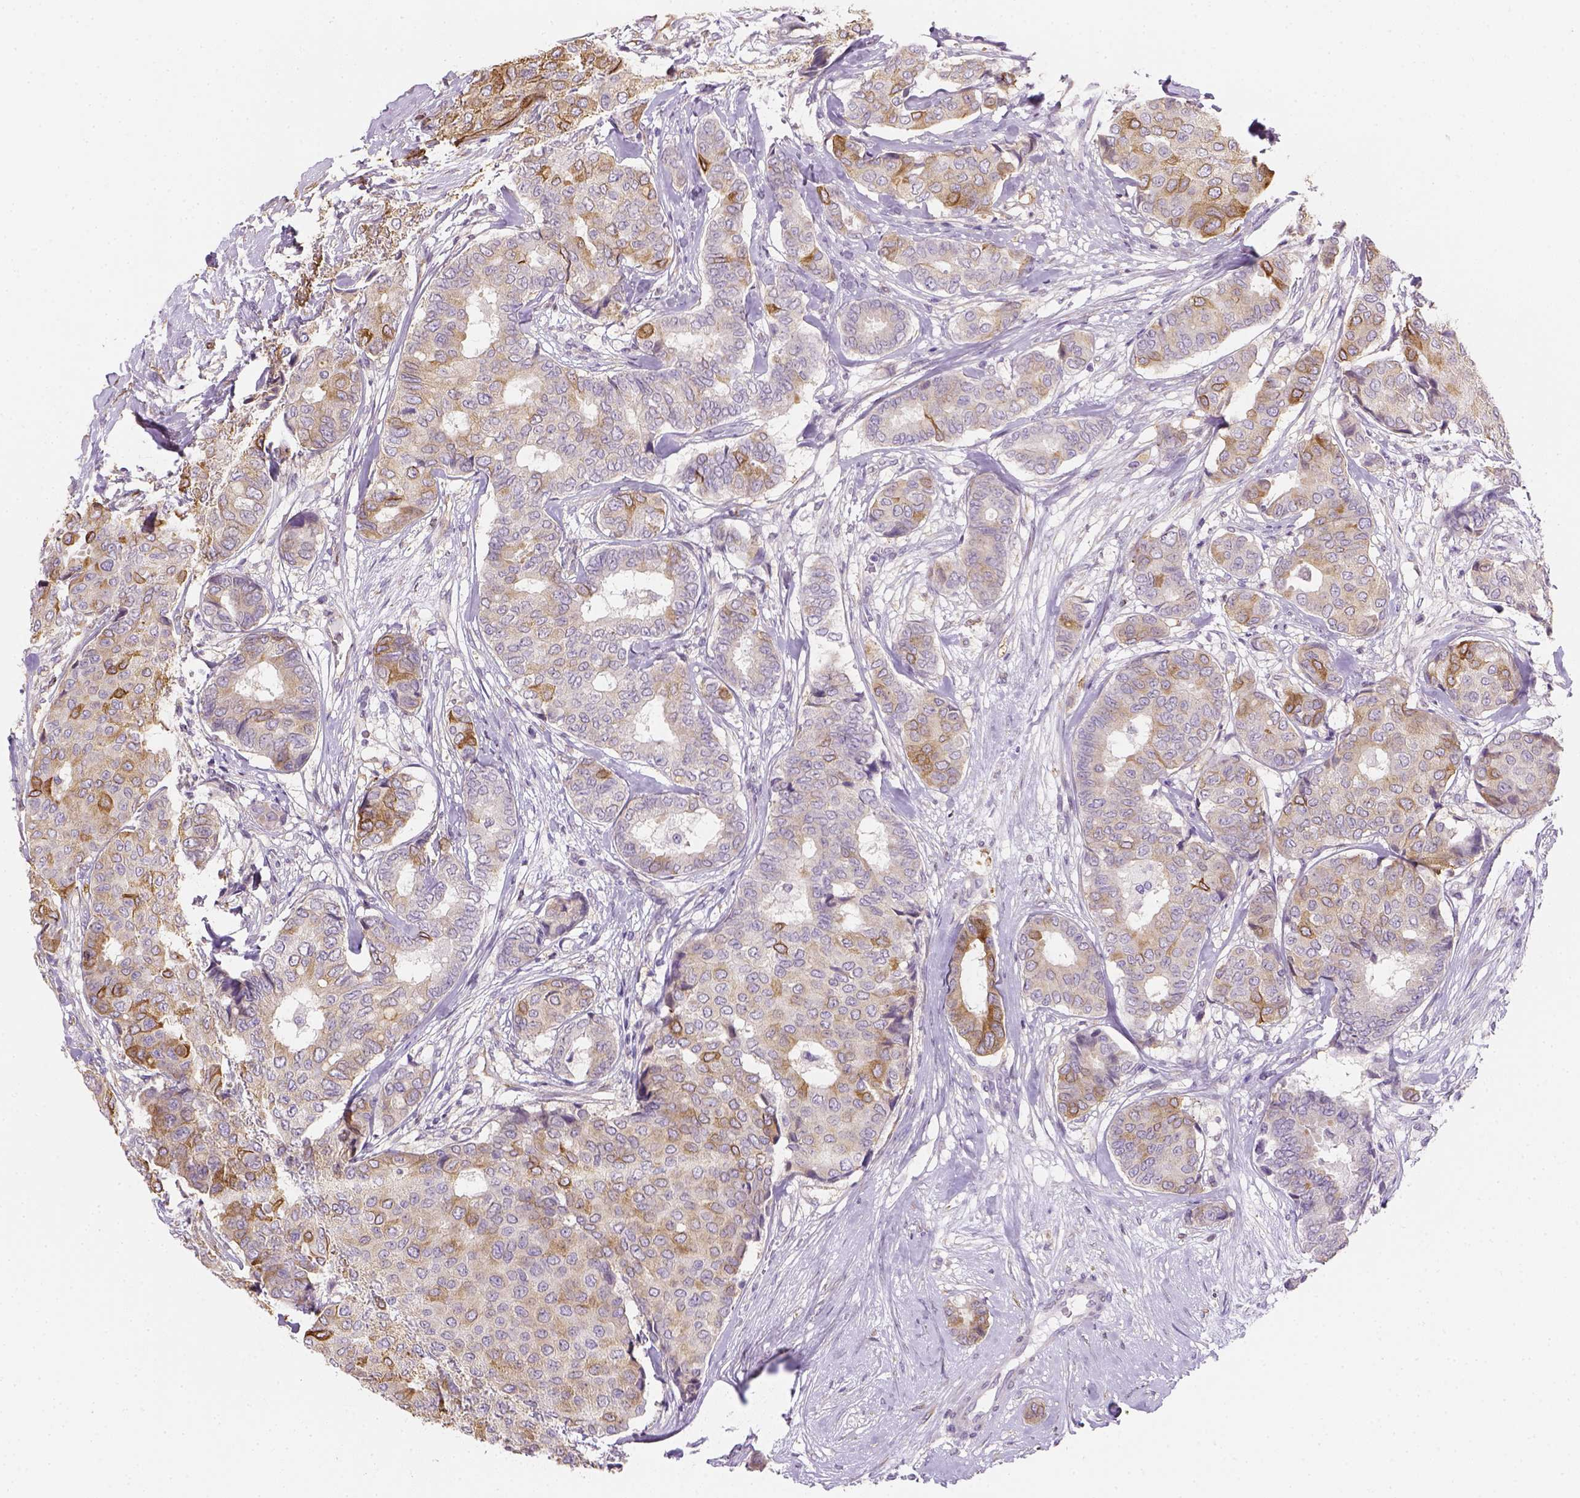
{"staining": {"intensity": "moderate", "quantity": "<25%", "location": "cytoplasmic/membranous"}, "tissue": "breast cancer", "cell_type": "Tumor cells", "image_type": "cancer", "snomed": [{"axis": "morphology", "description": "Duct carcinoma"}, {"axis": "topography", "description": "Breast"}], "caption": "Tumor cells exhibit low levels of moderate cytoplasmic/membranous positivity in about <25% of cells in breast invasive ductal carcinoma. (Stains: DAB (3,3'-diaminobenzidine) in brown, nuclei in blue, Microscopy: brightfield microscopy at high magnification).", "gene": "CACNB1", "patient": {"sex": "female", "age": 75}}